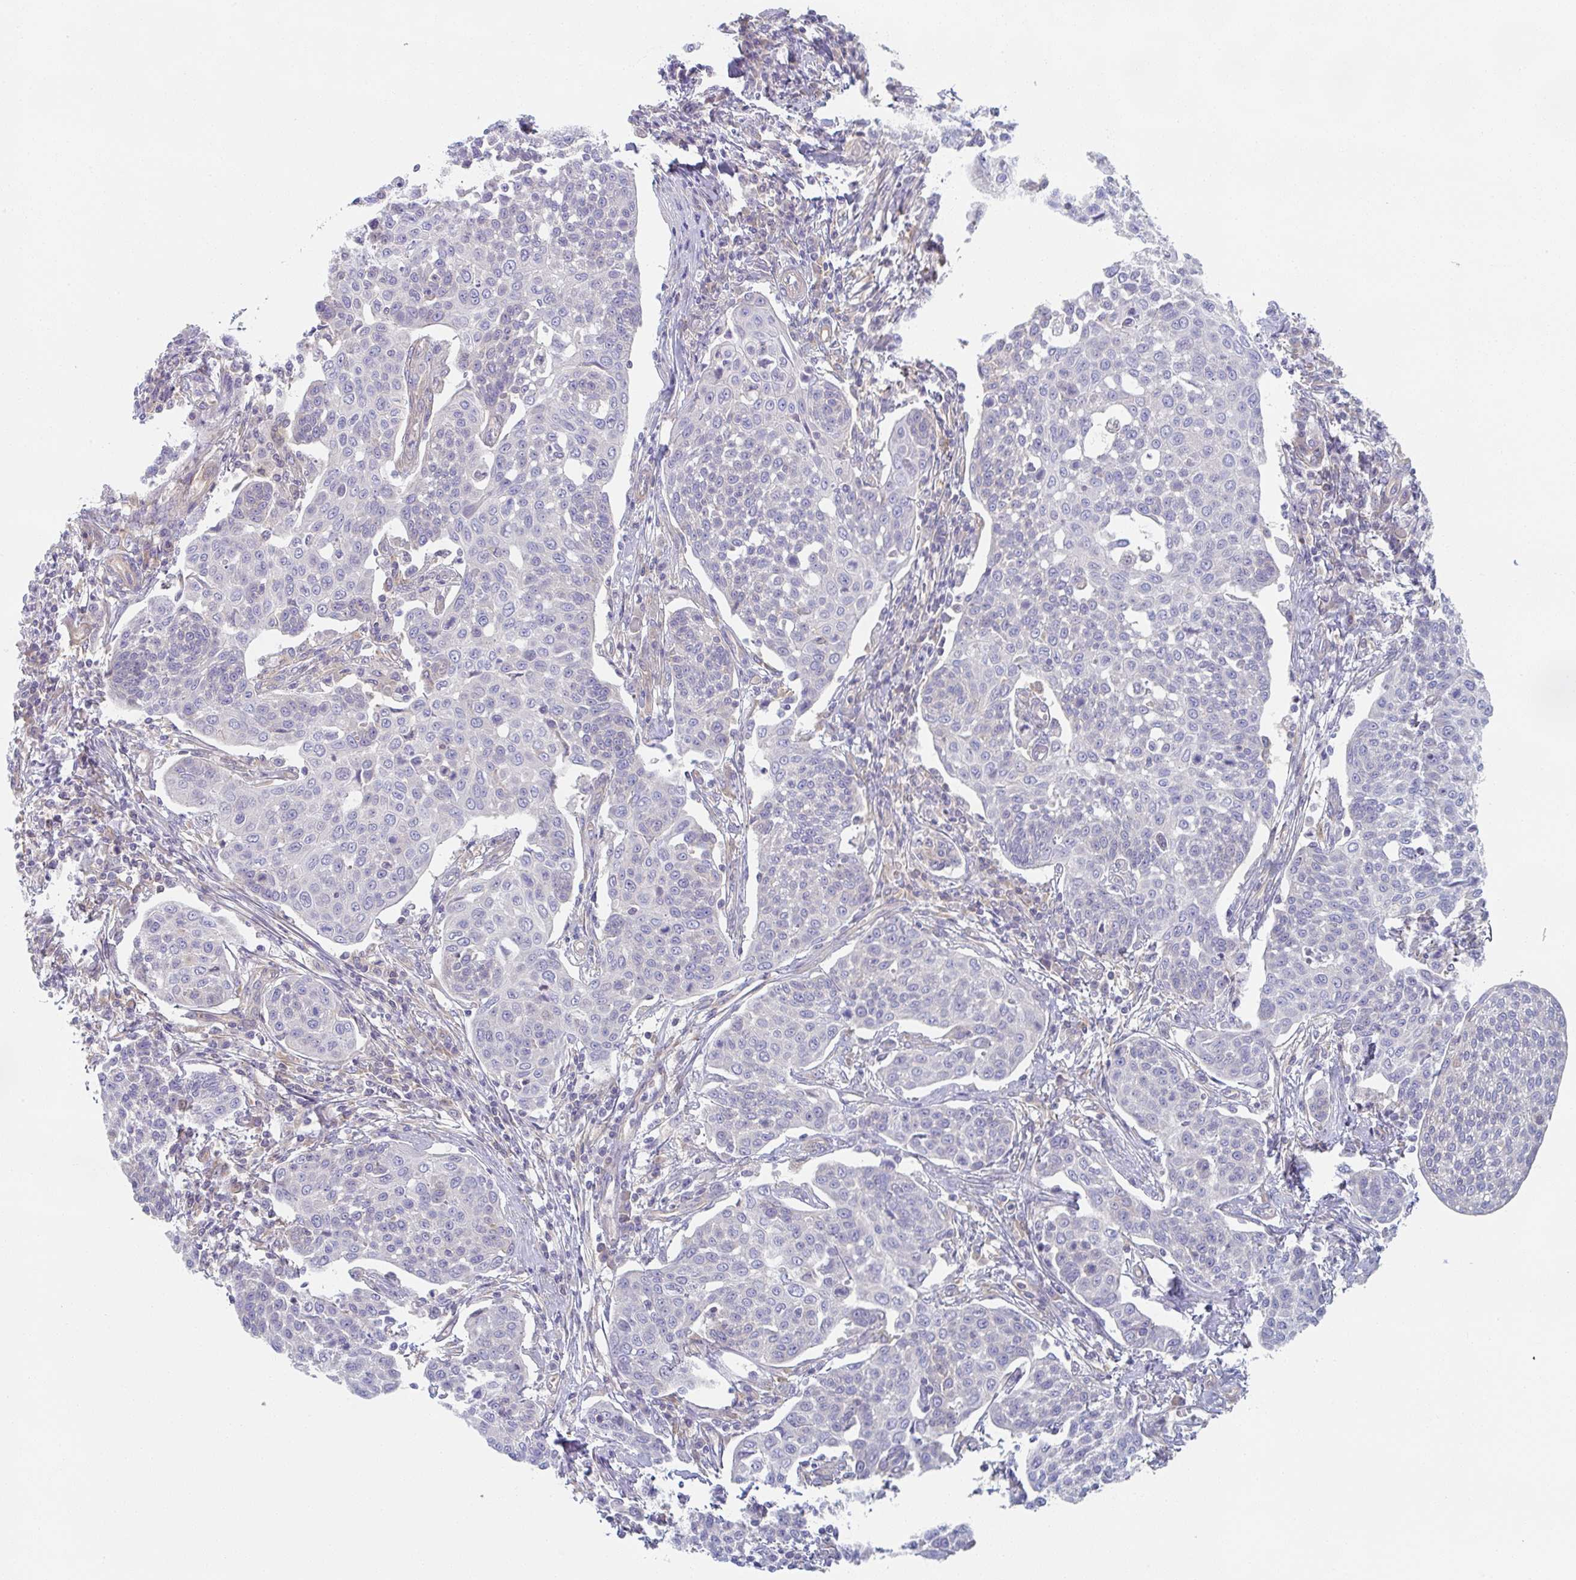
{"staining": {"intensity": "negative", "quantity": "none", "location": "none"}, "tissue": "cervical cancer", "cell_type": "Tumor cells", "image_type": "cancer", "snomed": [{"axis": "morphology", "description": "Squamous cell carcinoma, NOS"}, {"axis": "topography", "description": "Cervix"}], "caption": "This is an IHC histopathology image of squamous cell carcinoma (cervical). There is no positivity in tumor cells.", "gene": "AMPD2", "patient": {"sex": "female", "age": 34}}